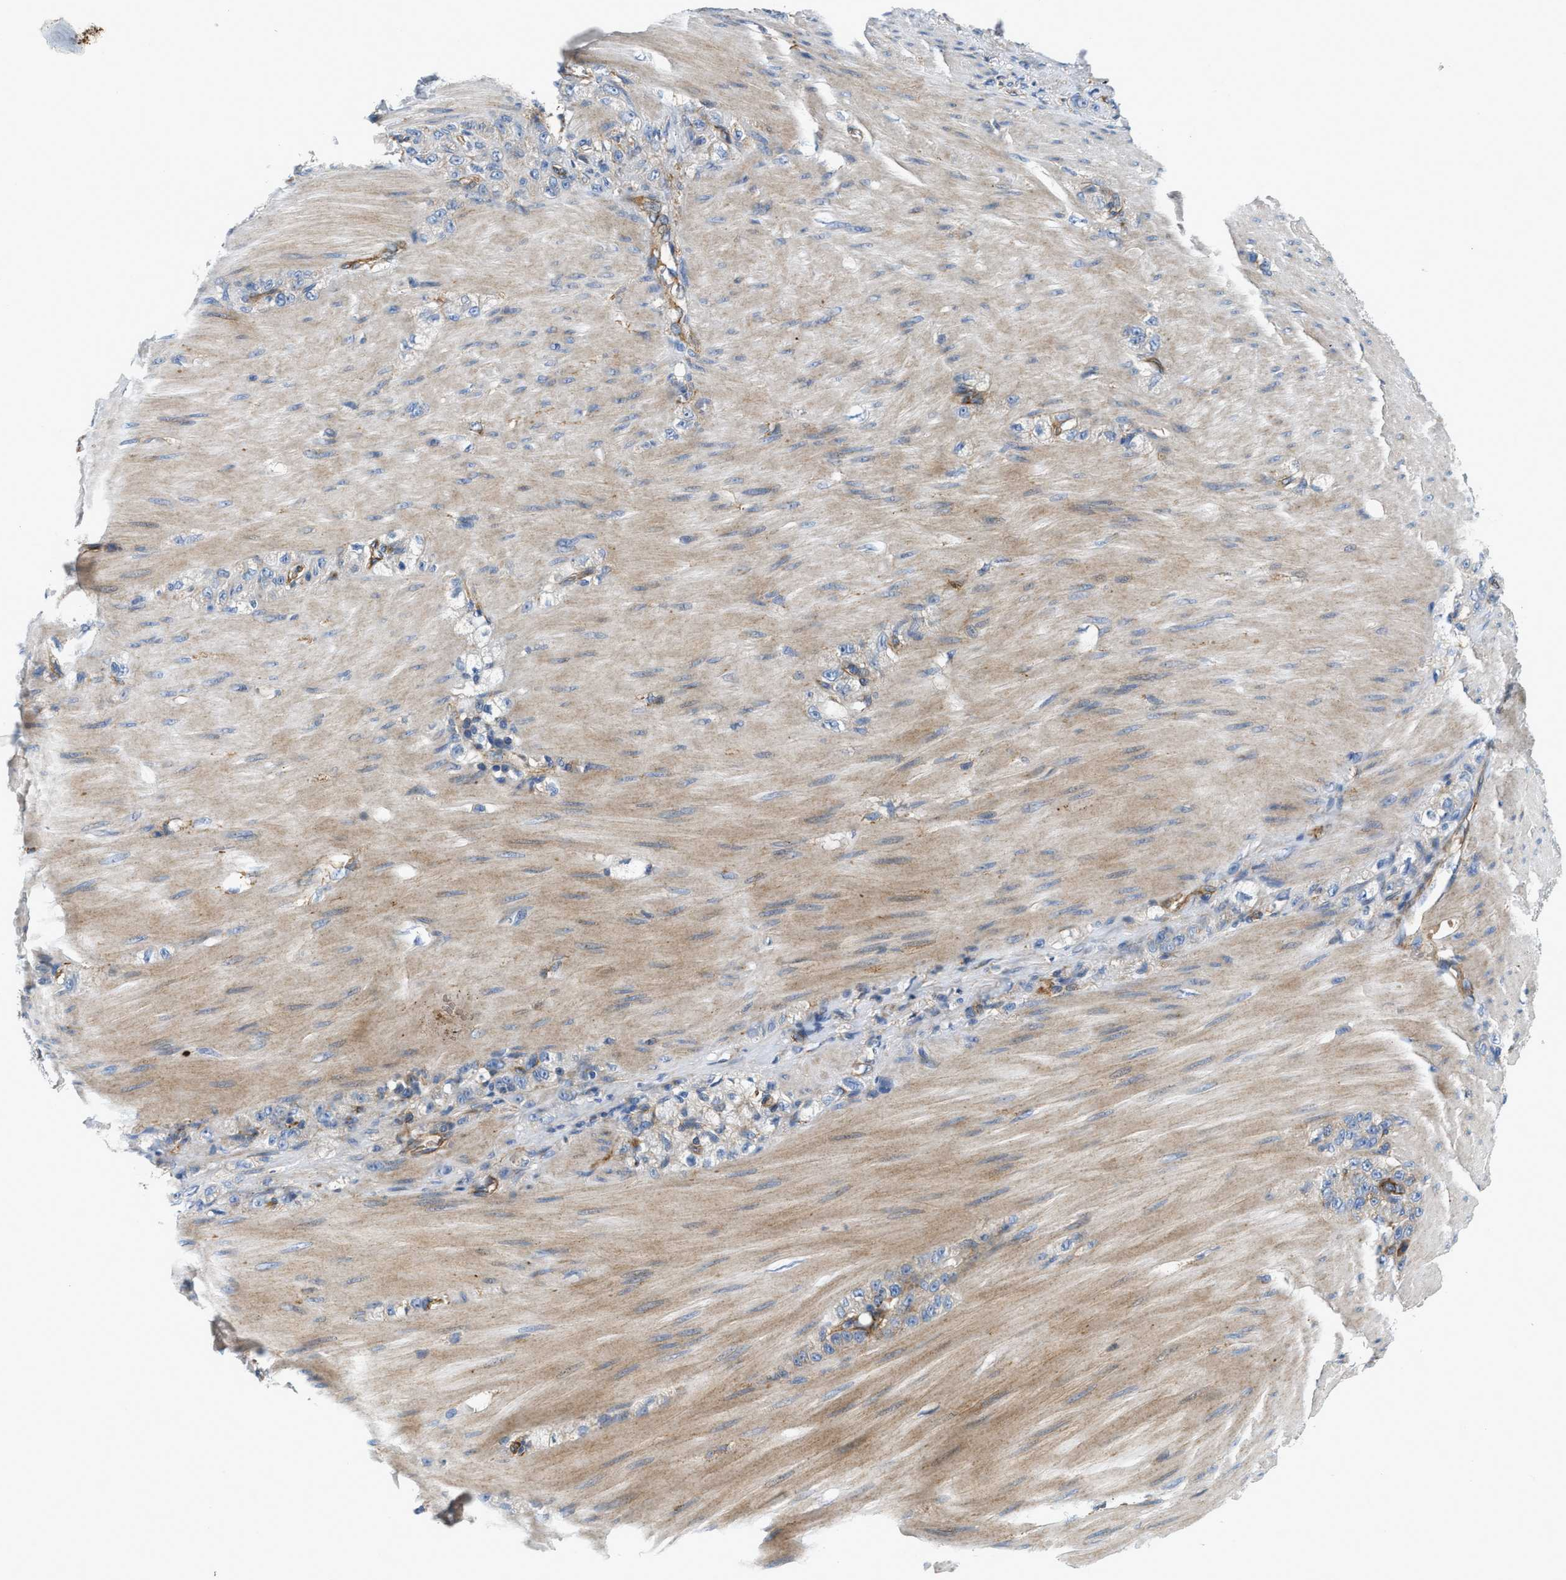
{"staining": {"intensity": "negative", "quantity": "none", "location": "none"}, "tissue": "stomach cancer", "cell_type": "Tumor cells", "image_type": "cancer", "snomed": [{"axis": "morphology", "description": "Normal tissue, NOS"}, {"axis": "morphology", "description": "Adenocarcinoma, NOS"}, {"axis": "topography", "description": "Stomach"}], "caption": "High magnification brightfield microscopy of stomach cancer (adenocarcinoma) stained with DAB (brown) and counterstained with hematoxylin (blue): tumor cells show no significant positivity.", "gene": "NSUN7", "patient": {"sex": "male", "age": 82}}